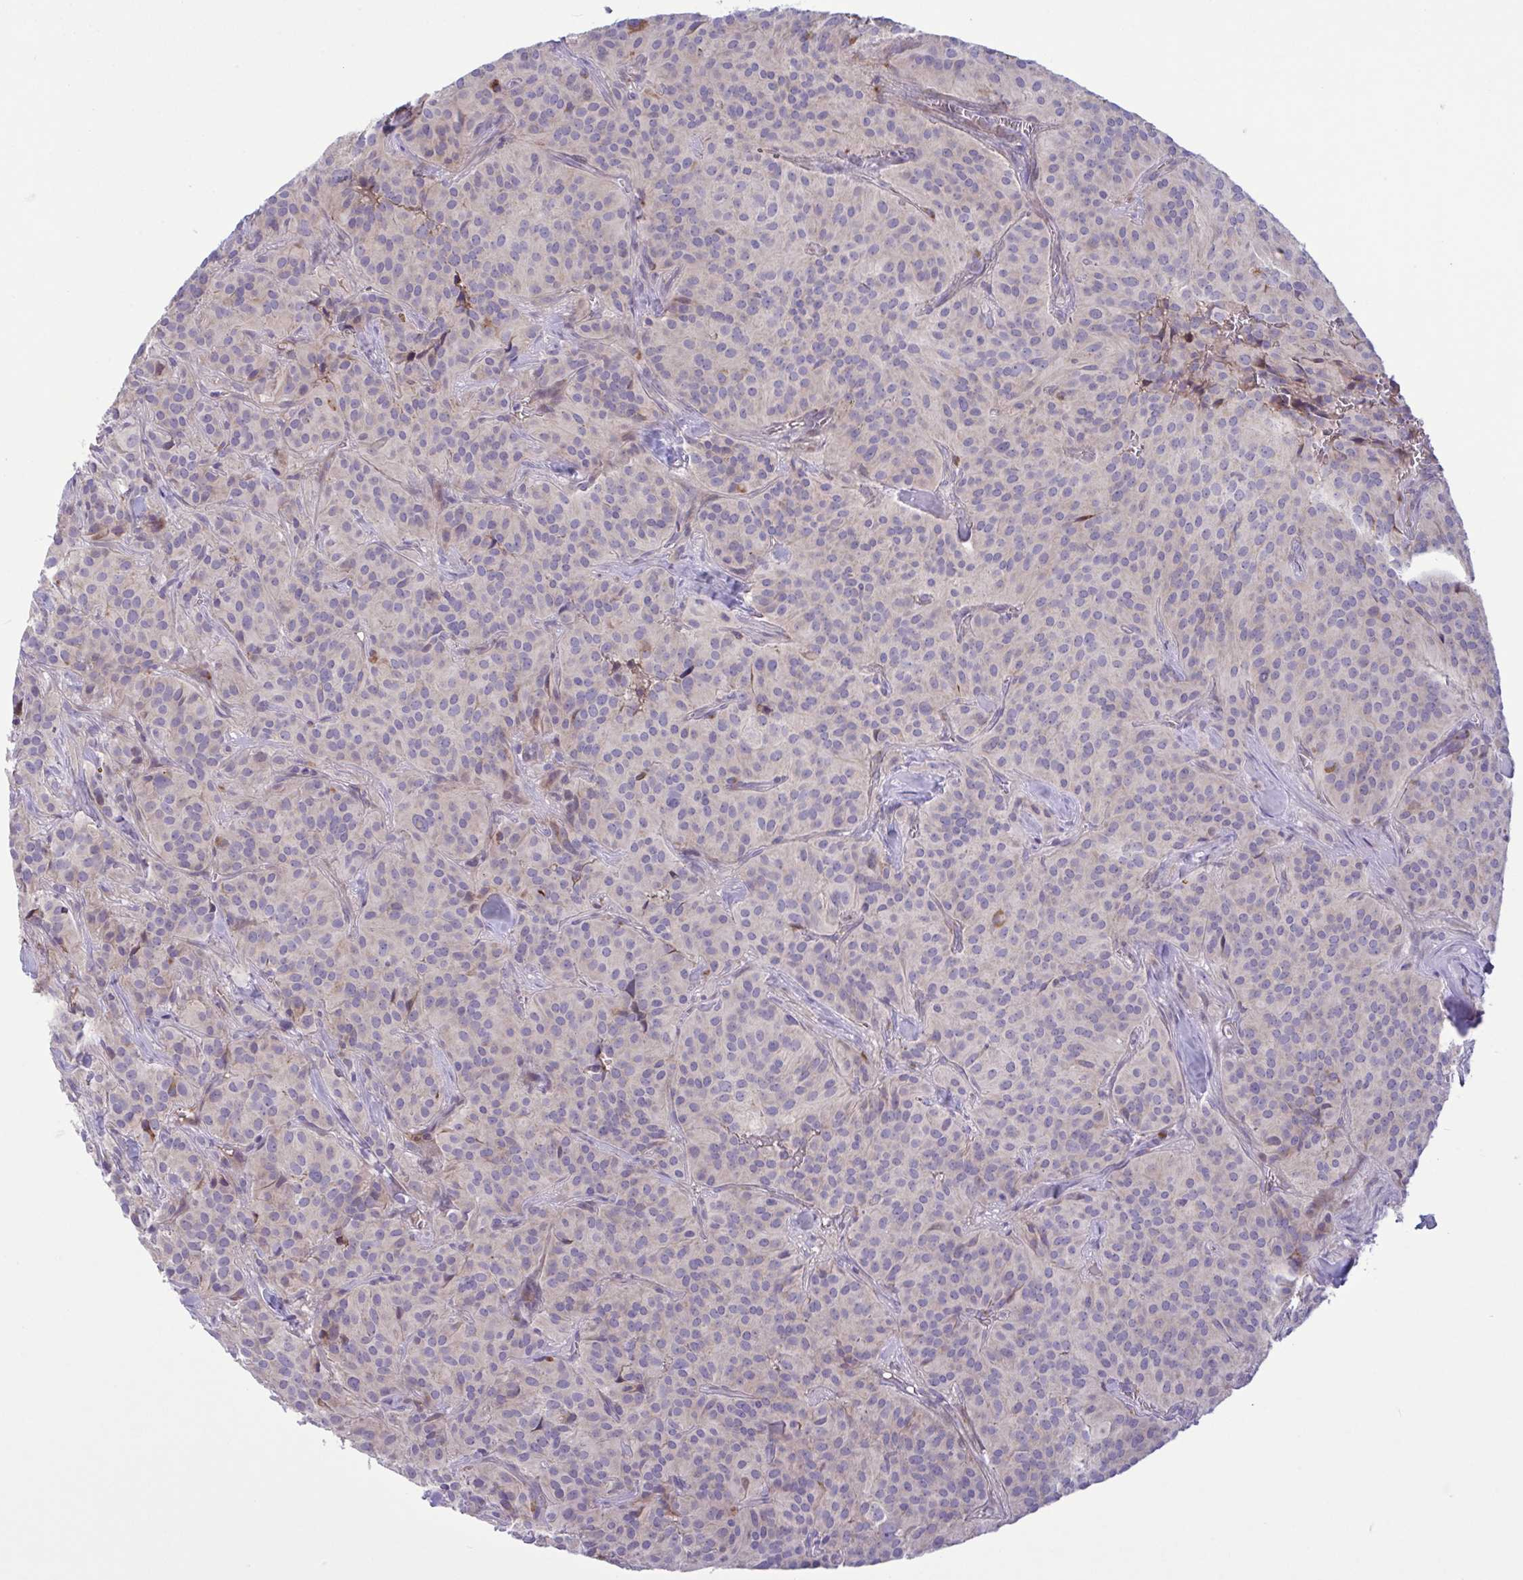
{"staining": {"intensity": "weak", "quantity": "<25%", "location": "cytoplasmic/membranous"}, "tissue": "glioma", "cell_type": "Tumor cells", "image_type": "cancer", "snomed": [{"axis": "morphology", "description": "Glioma, malignant, Low grade"}, {"axis": "topography", "description": "Brain"}], "caption": "Immunohistochemical staining of glioma shows no significant staining in tumor cells.", "gene": "VWC2", "patient": {"sex": "male", "age": 42}}